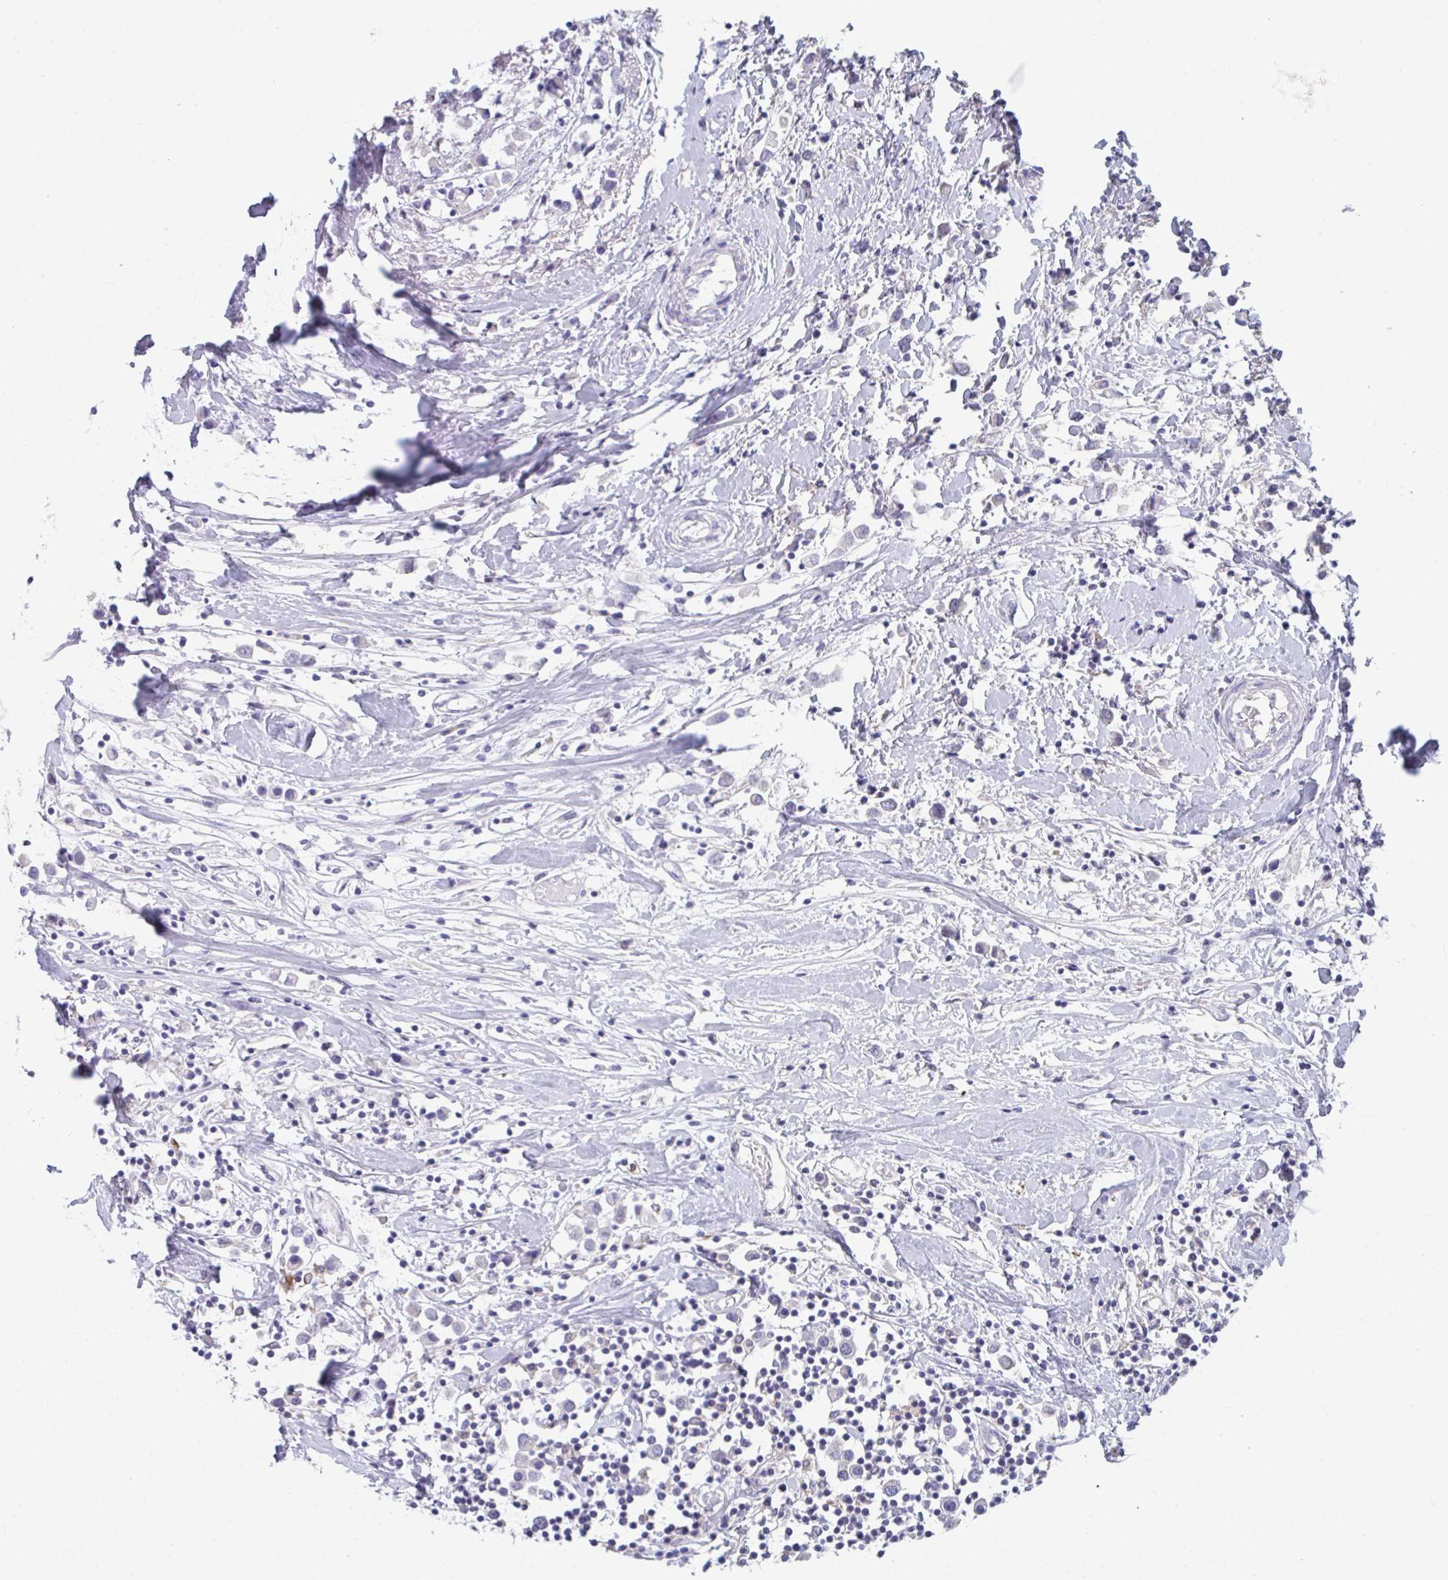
{"staining": {"intensity": "negative", "quantity": "none", "location": "none"}, "tissue": "breast cancer", "cell_type": "Tumor cells", "image_type": "cancer", "snomed": [{"axis": "morphology", "description": "Duct carcinoma"}, {"axis": "topography", "description": "Breast"}], "caption": "A histopathology image of breast cancer stained for a protein displays no brown staining in tumor cells. (DAB immunohistochemistry (IHC) visualized using brightfield microscopy, high magnification).", "gene": "PTPRD", "patient": {"sex": "female", "age": 61}}